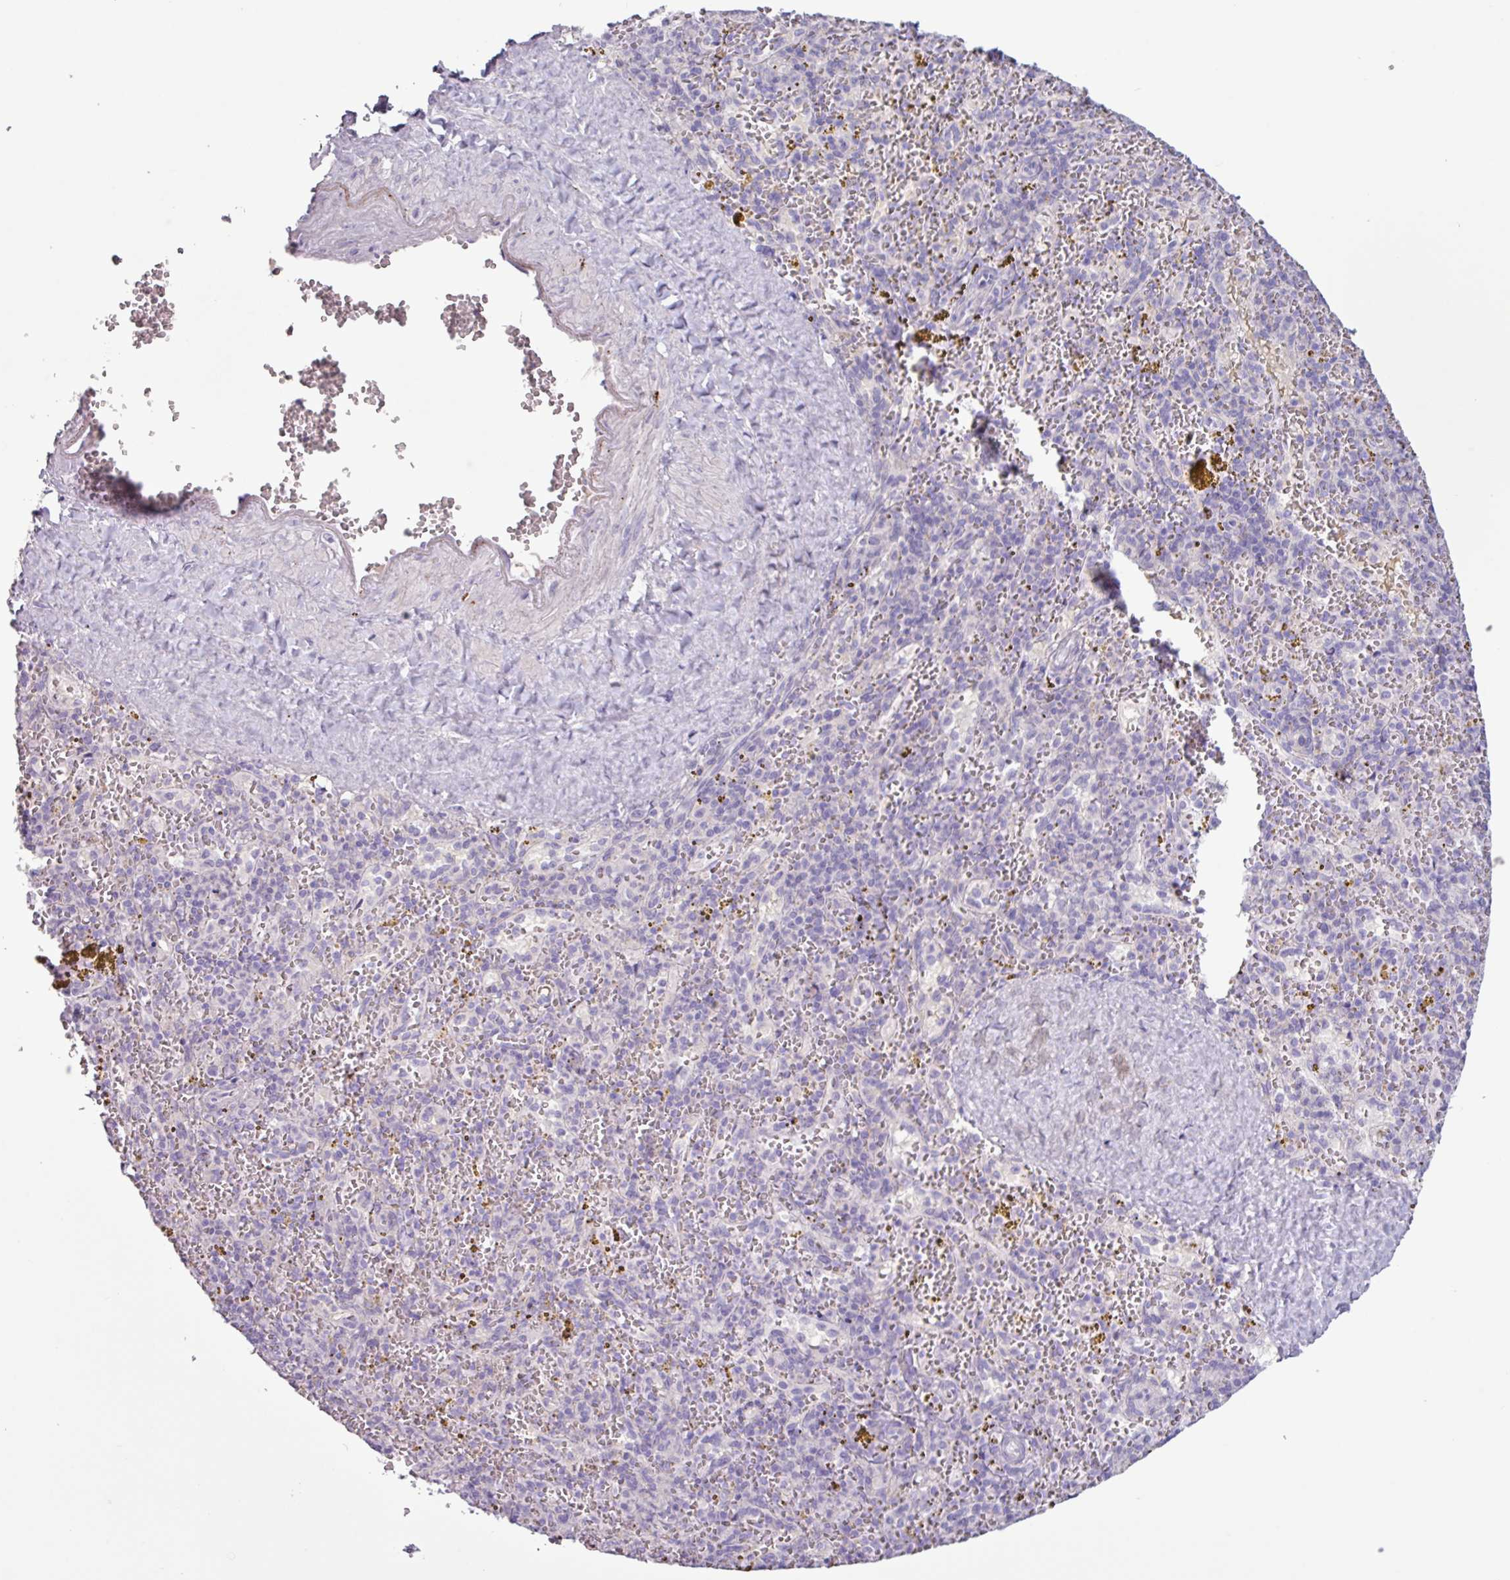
{"staining": {"intensity": "negative", "quantity": "none", "location": "none"}, "tissue": "spleen", "cell_type": "Cells in red pulp", "image_type": "normal", "snomed": [{"axis": "morphology", "description": "Normal tissue, NOS"}, {"axis": "topography", "description": "Spleen"}], "caption": "Histopathology image shows no protein expression in cells in red pulp of benign spleen. Brightfield microscopy of IHC stained with DAB (brown) and hematoxylin (blue), captured at high magnification.", "gene": "C4A", "patient": {"sex": "male", "age": 57}}